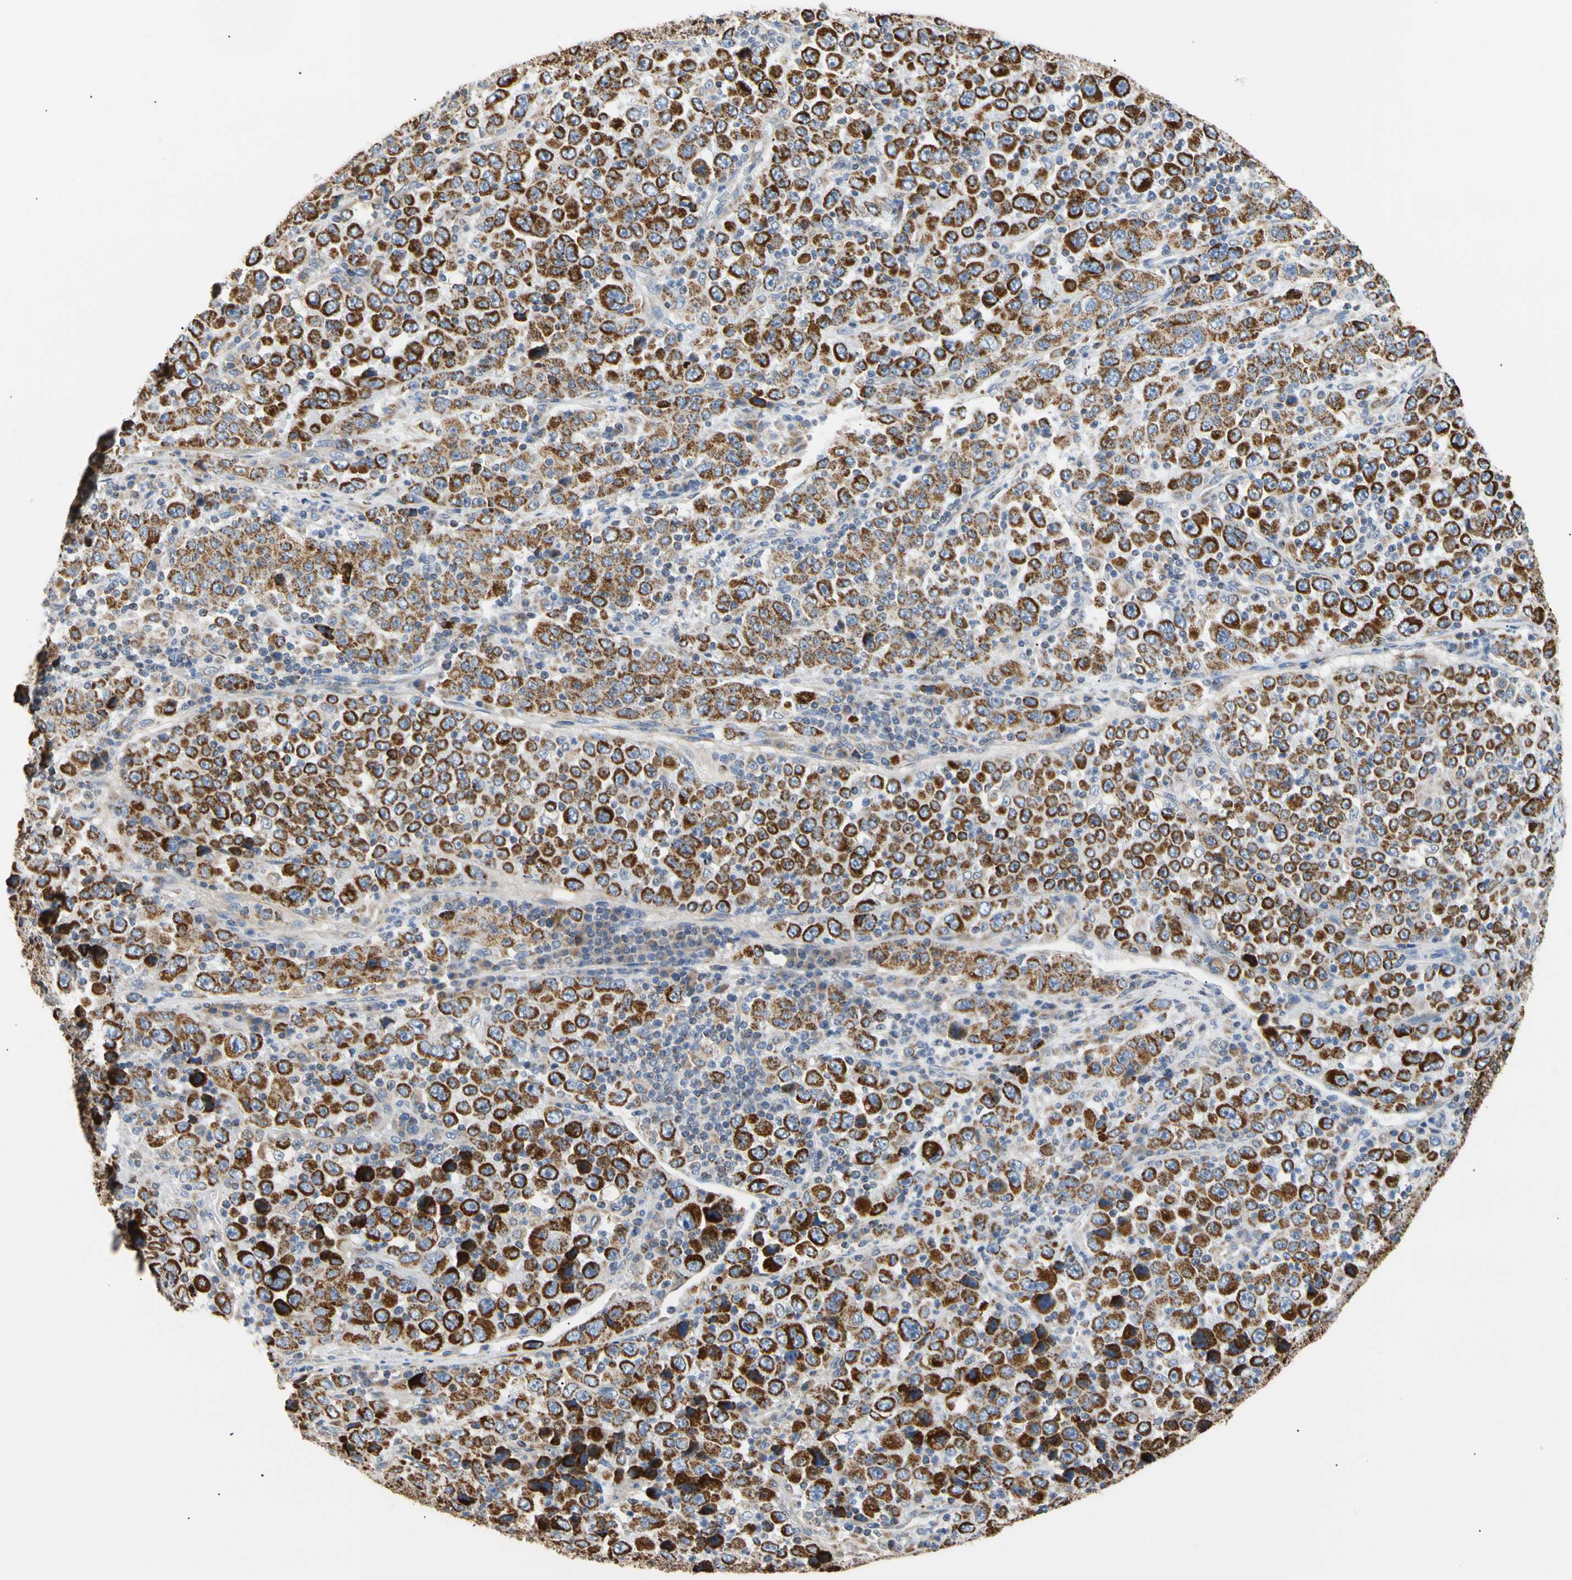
{"staining": {"intensity": "strong", "quantity": ">75%", "location": "cytoplasmic/membranous"}, "tissue": "stomach cancer", "cell_type": "Tumor cells", "image_type": "cancer", "snomed": [{"axis": "morphology", "description": "Normal tissue, NOS"}, {"axis": "morphology", "description": "Adenocarcinoma, NOS"}, {"axis": "topography", "description": "Stomach, upper"}, {"axis": "topography", "description": "Stomach"}], "caption": "Immunohistochemistry of adenocarcinoma (stomach) displays high levels of strong cytoplasmic/membranous positivity in about >75% of tumor cells.", "gene": "PLGRKT", "patient": {"sex": "male", "age": 59}}